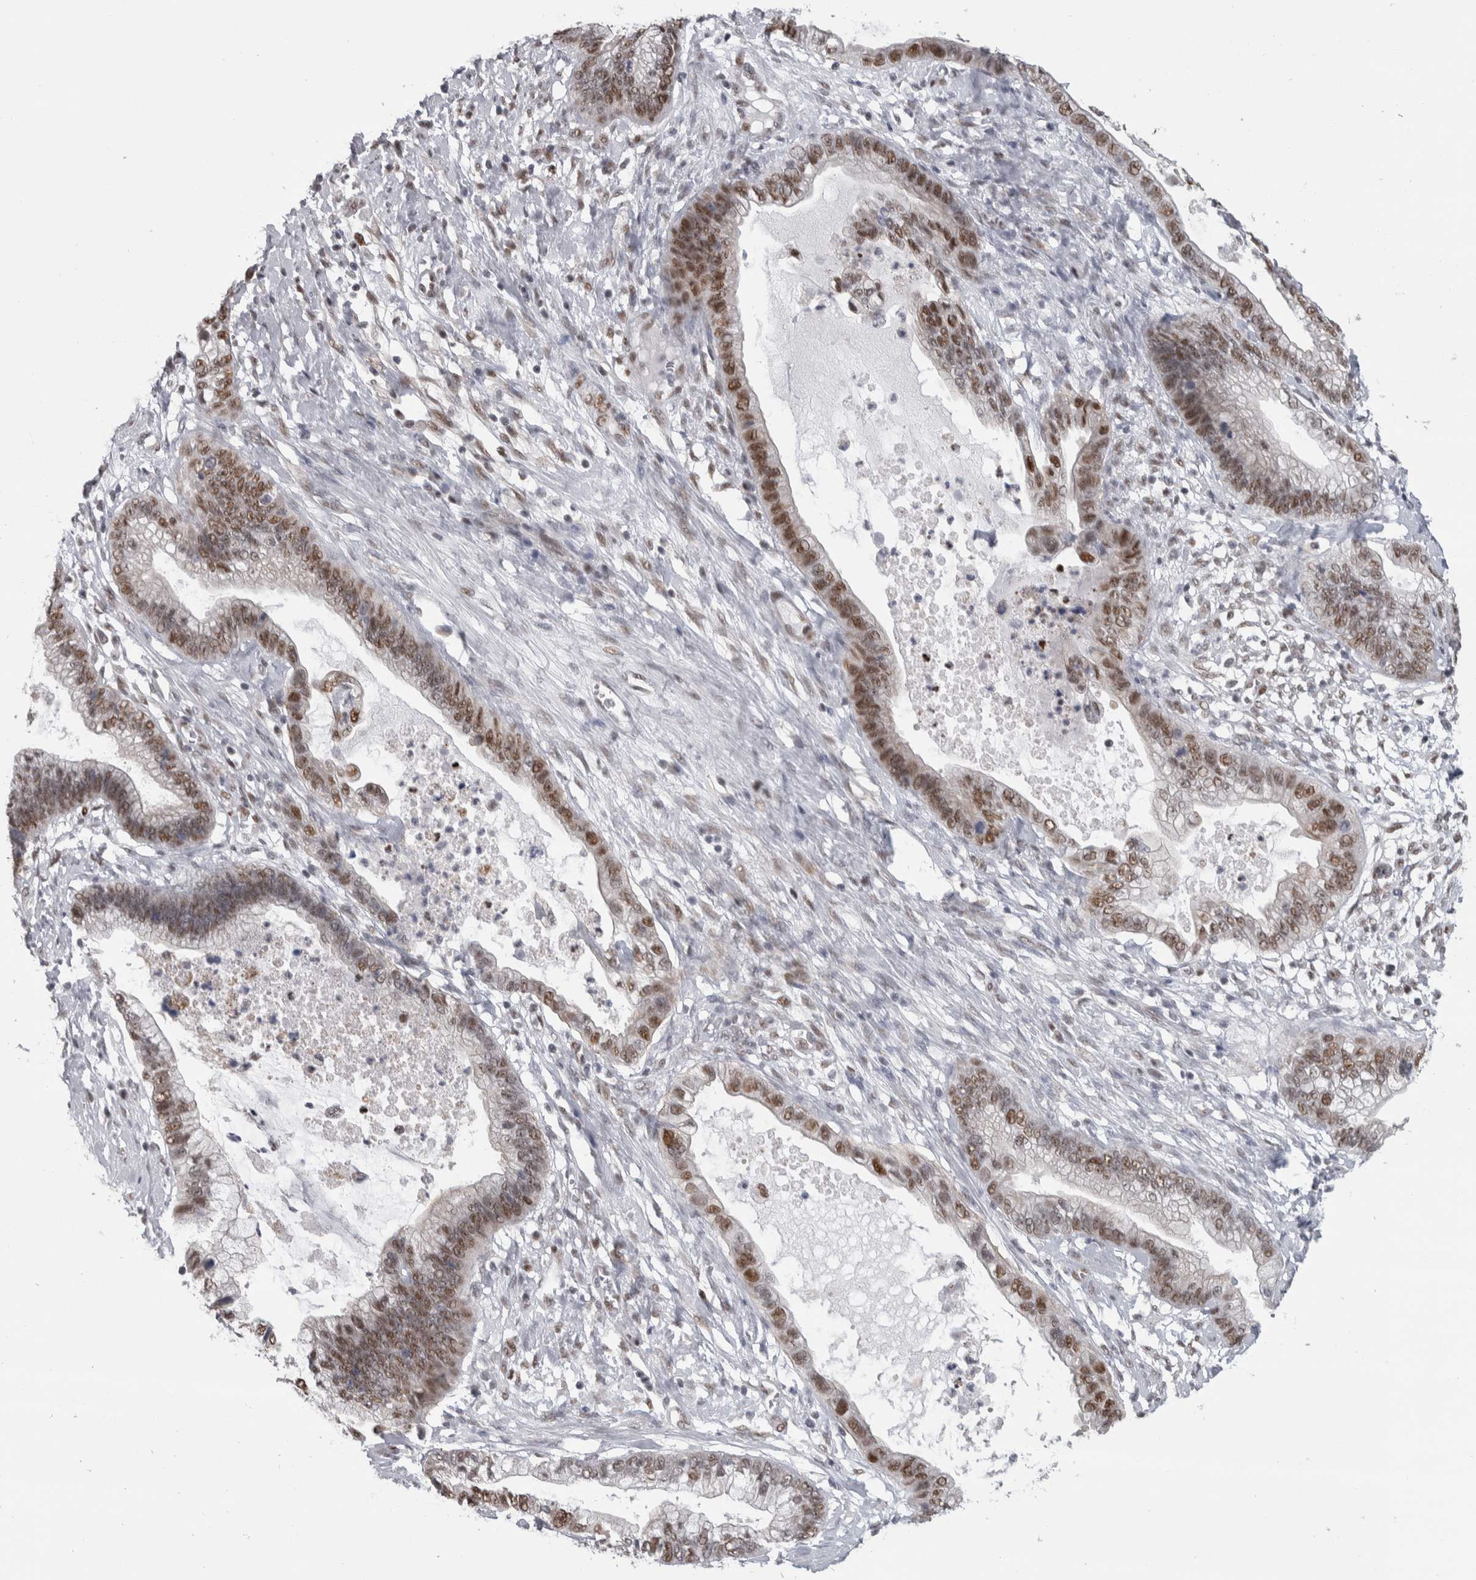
{"staining": {"intensity": "moderate", "quantity": ">75%", "location": "nuclear"}, "tissue": "cervical cancer", "cell_type": "Tumor cells", "image_type": "cancer", "snomed": [{"axis": "morphology", "description": "Adenocarcinoma, NOS"}, {"axis": "topography", "description": "Cervix"}], "caption": "Human adenocarcinoma (cervical) stained with a protein marker reveals moderate staining in tumor cells.", "gene": "HEXIM2", "patient": {"sex": "female", "age": 44}}